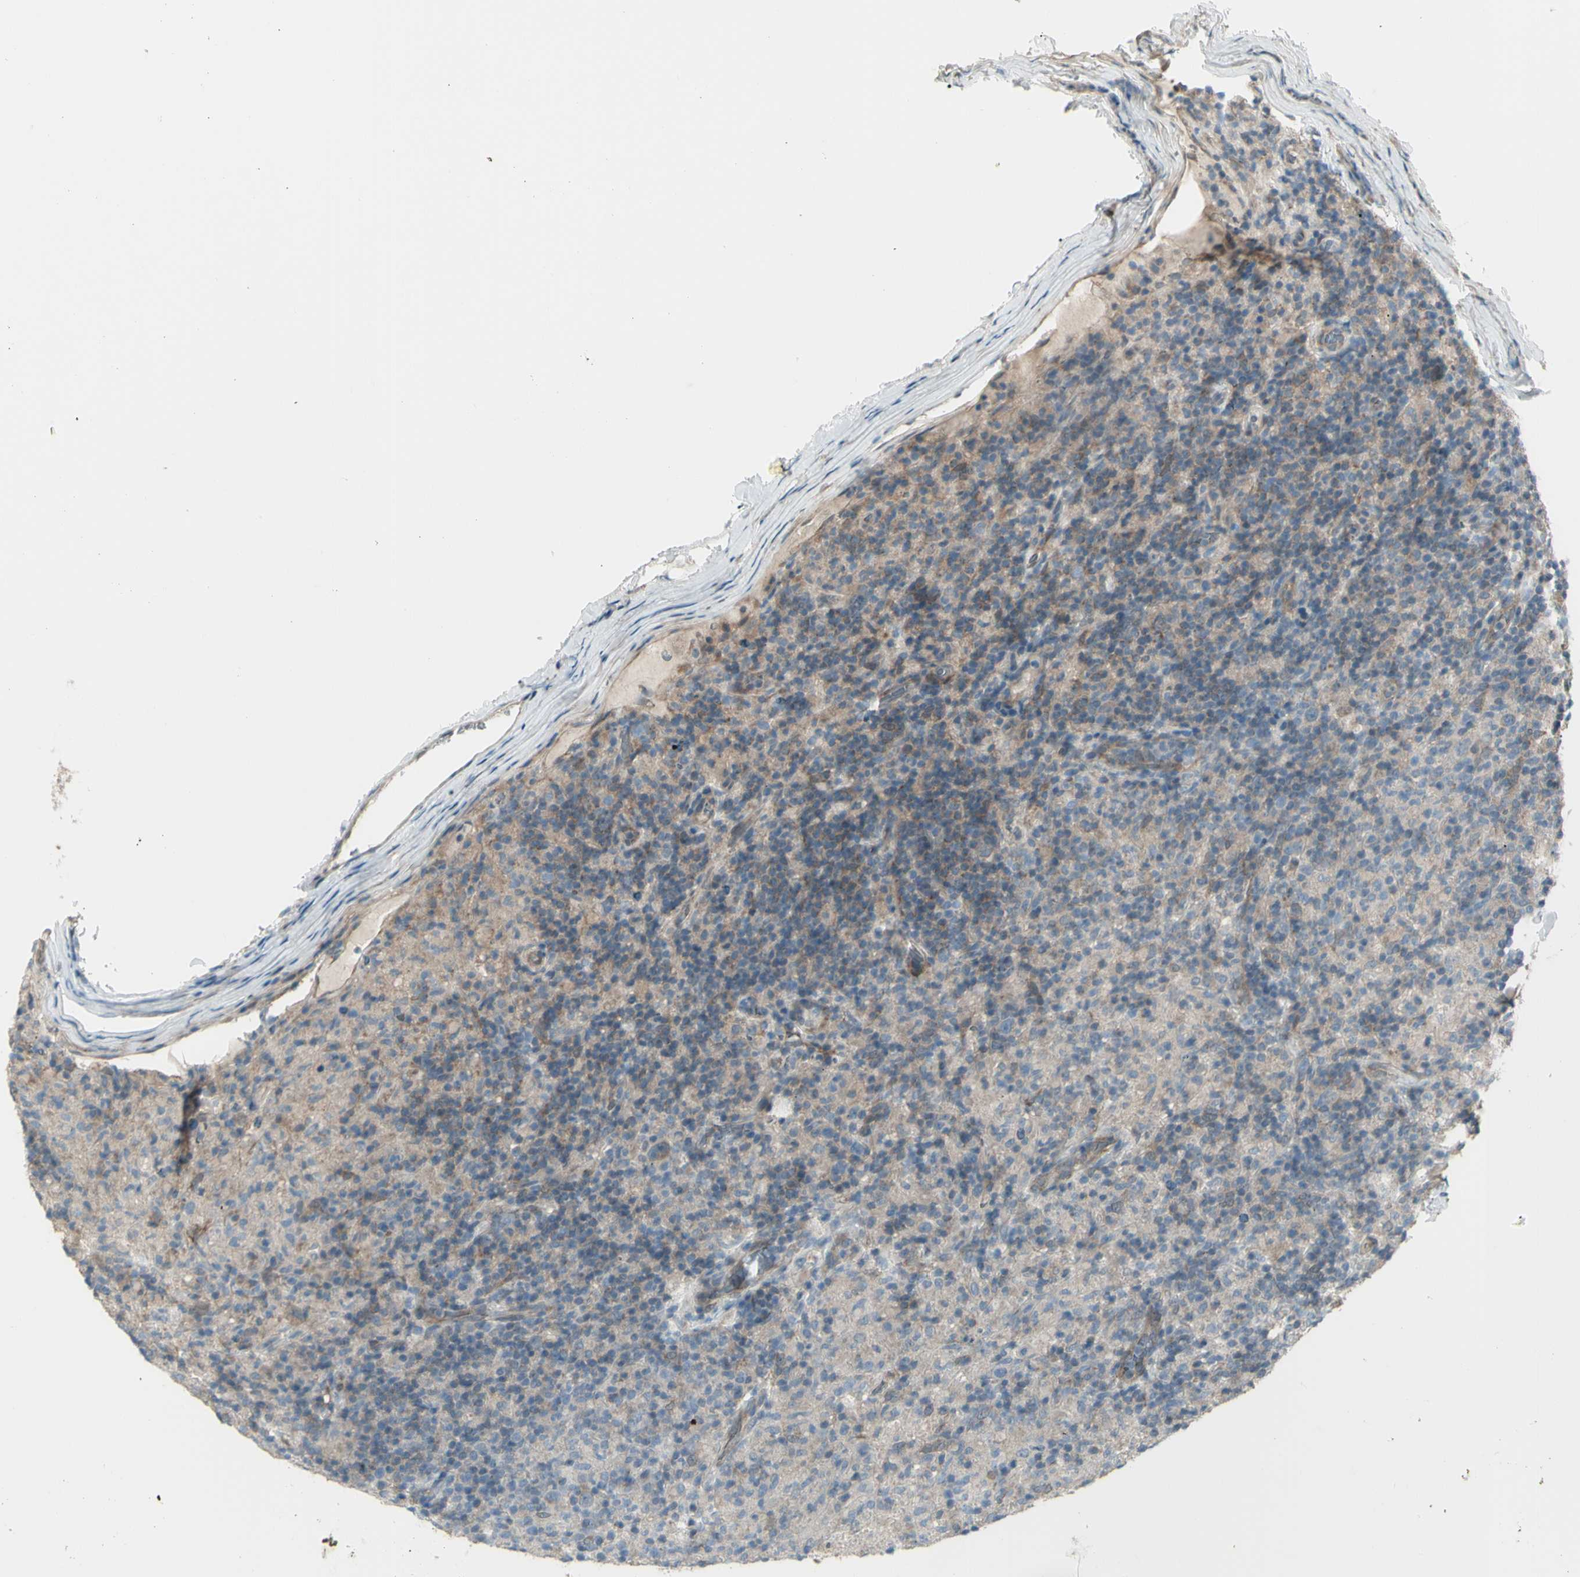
{"staining": {"intensity": "weak", "quantity": "25%-75%", "location": "nuclear"}, "tissue": "lymphoma", "cell_type": "Tumor cells", "image_type": "cancer", "snomed": [{"axis": "morphology", "description": "Hodgkin's disease, NOS"}, {"axis": "topography", "description": "Lymph node"}], "caption": "DAB immunohistochemical staining of Hodgkin's disease reveals weak nuclear protein positivity in about 25%-75% of tumor cells.", "gene": "NAXD", "patient": {"sex": "male", "age": 70}}